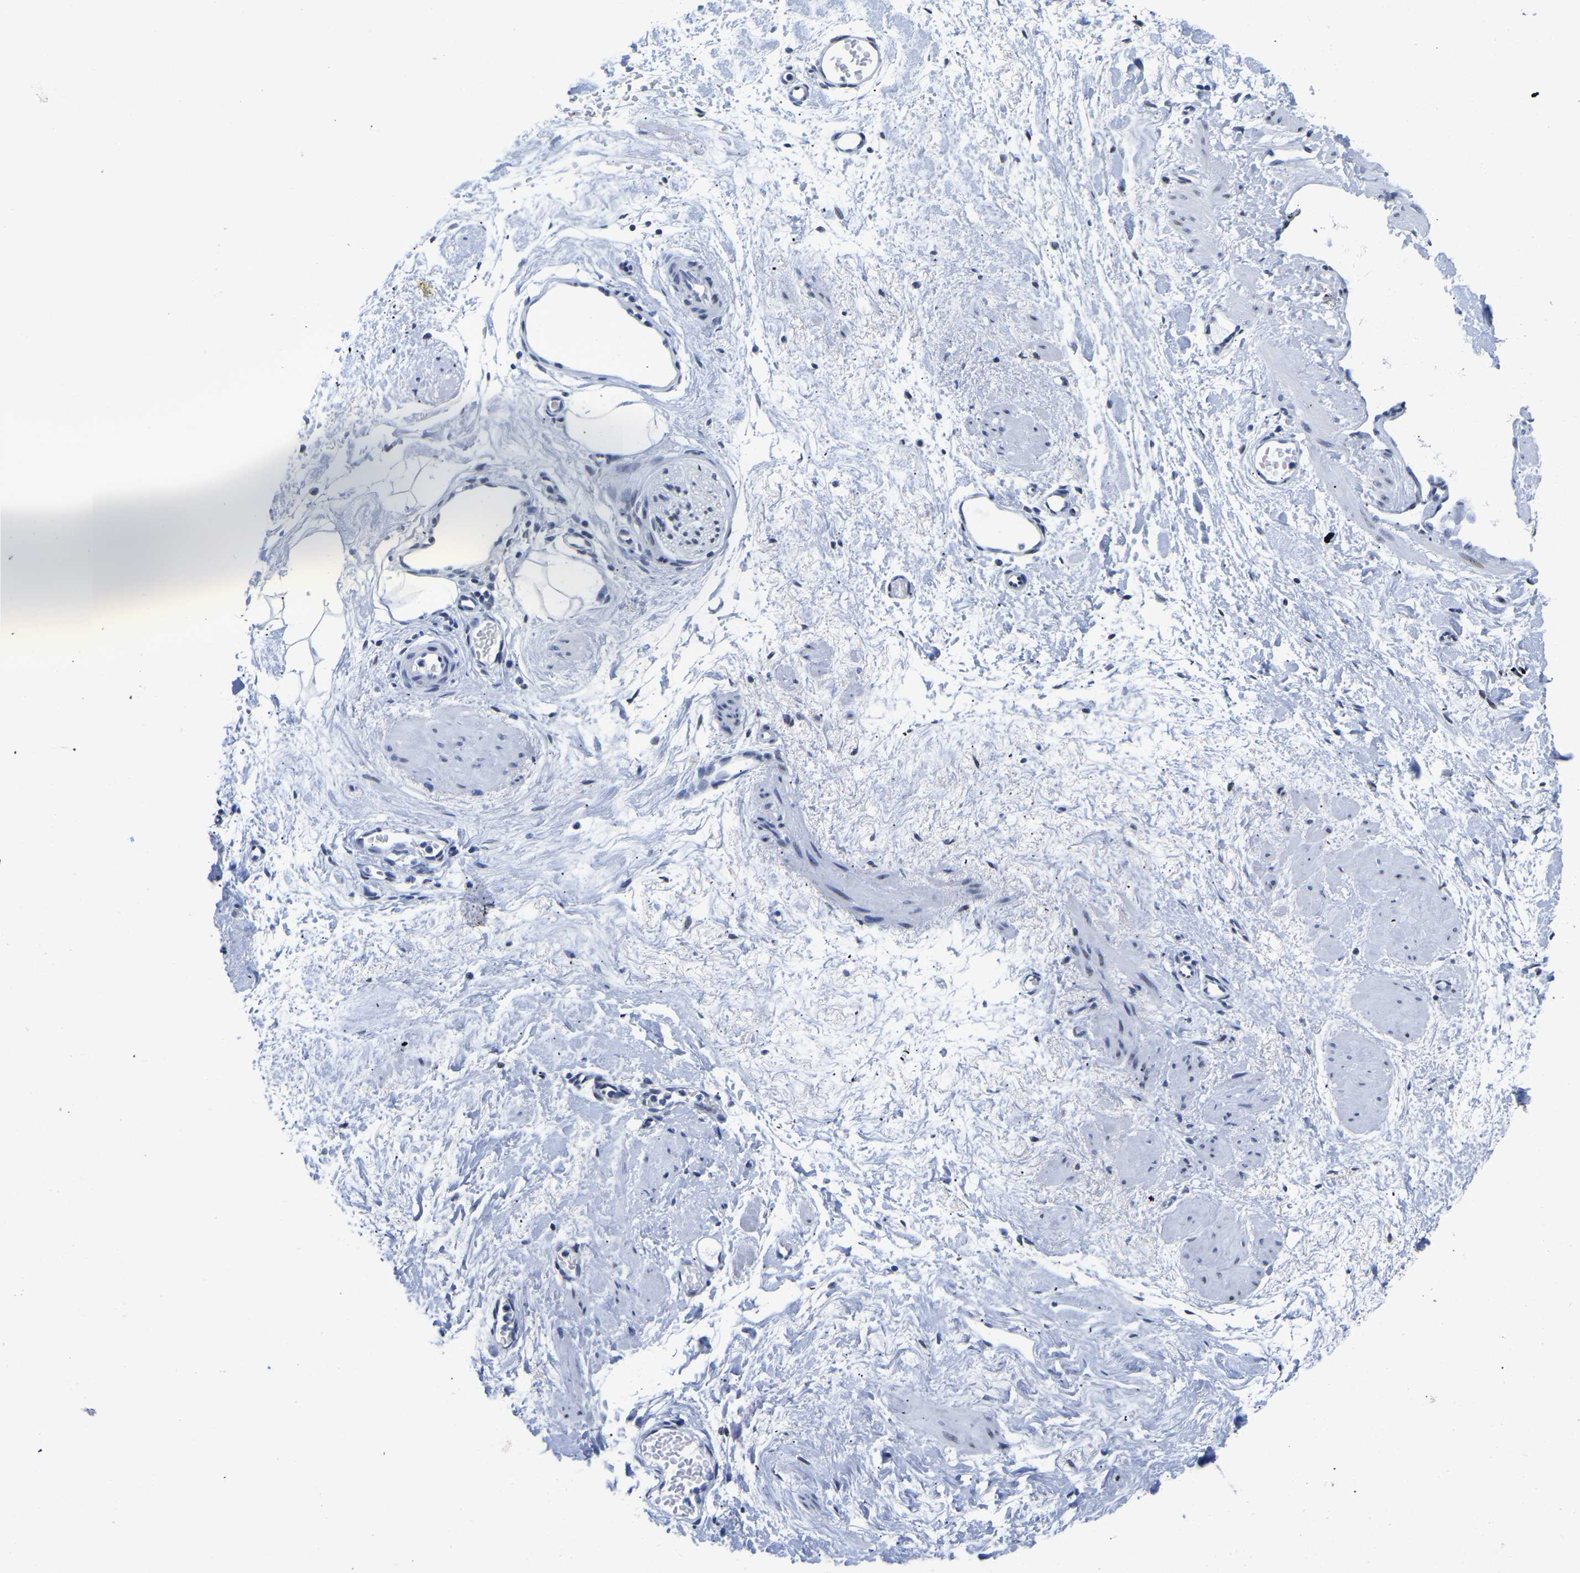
{"staining": {"intensity": "negative", "quantity": "none", "location": "none"}, "tissue": "adipose tissue", "cell_type": "Adipocytes", "image_type": "normal", "snomed": [{"axis": "morphology", "description": "Normal tissue, NOS"}, {"axis": "topography", "description": "Soft tissue"}], "caption": "Unremarkable adipose tissue was stained to show a protein in brown. There is no significant positivity in adipocytes.", "gene": "UPK3A", "patient": {"sex": "male", "age": 72}}